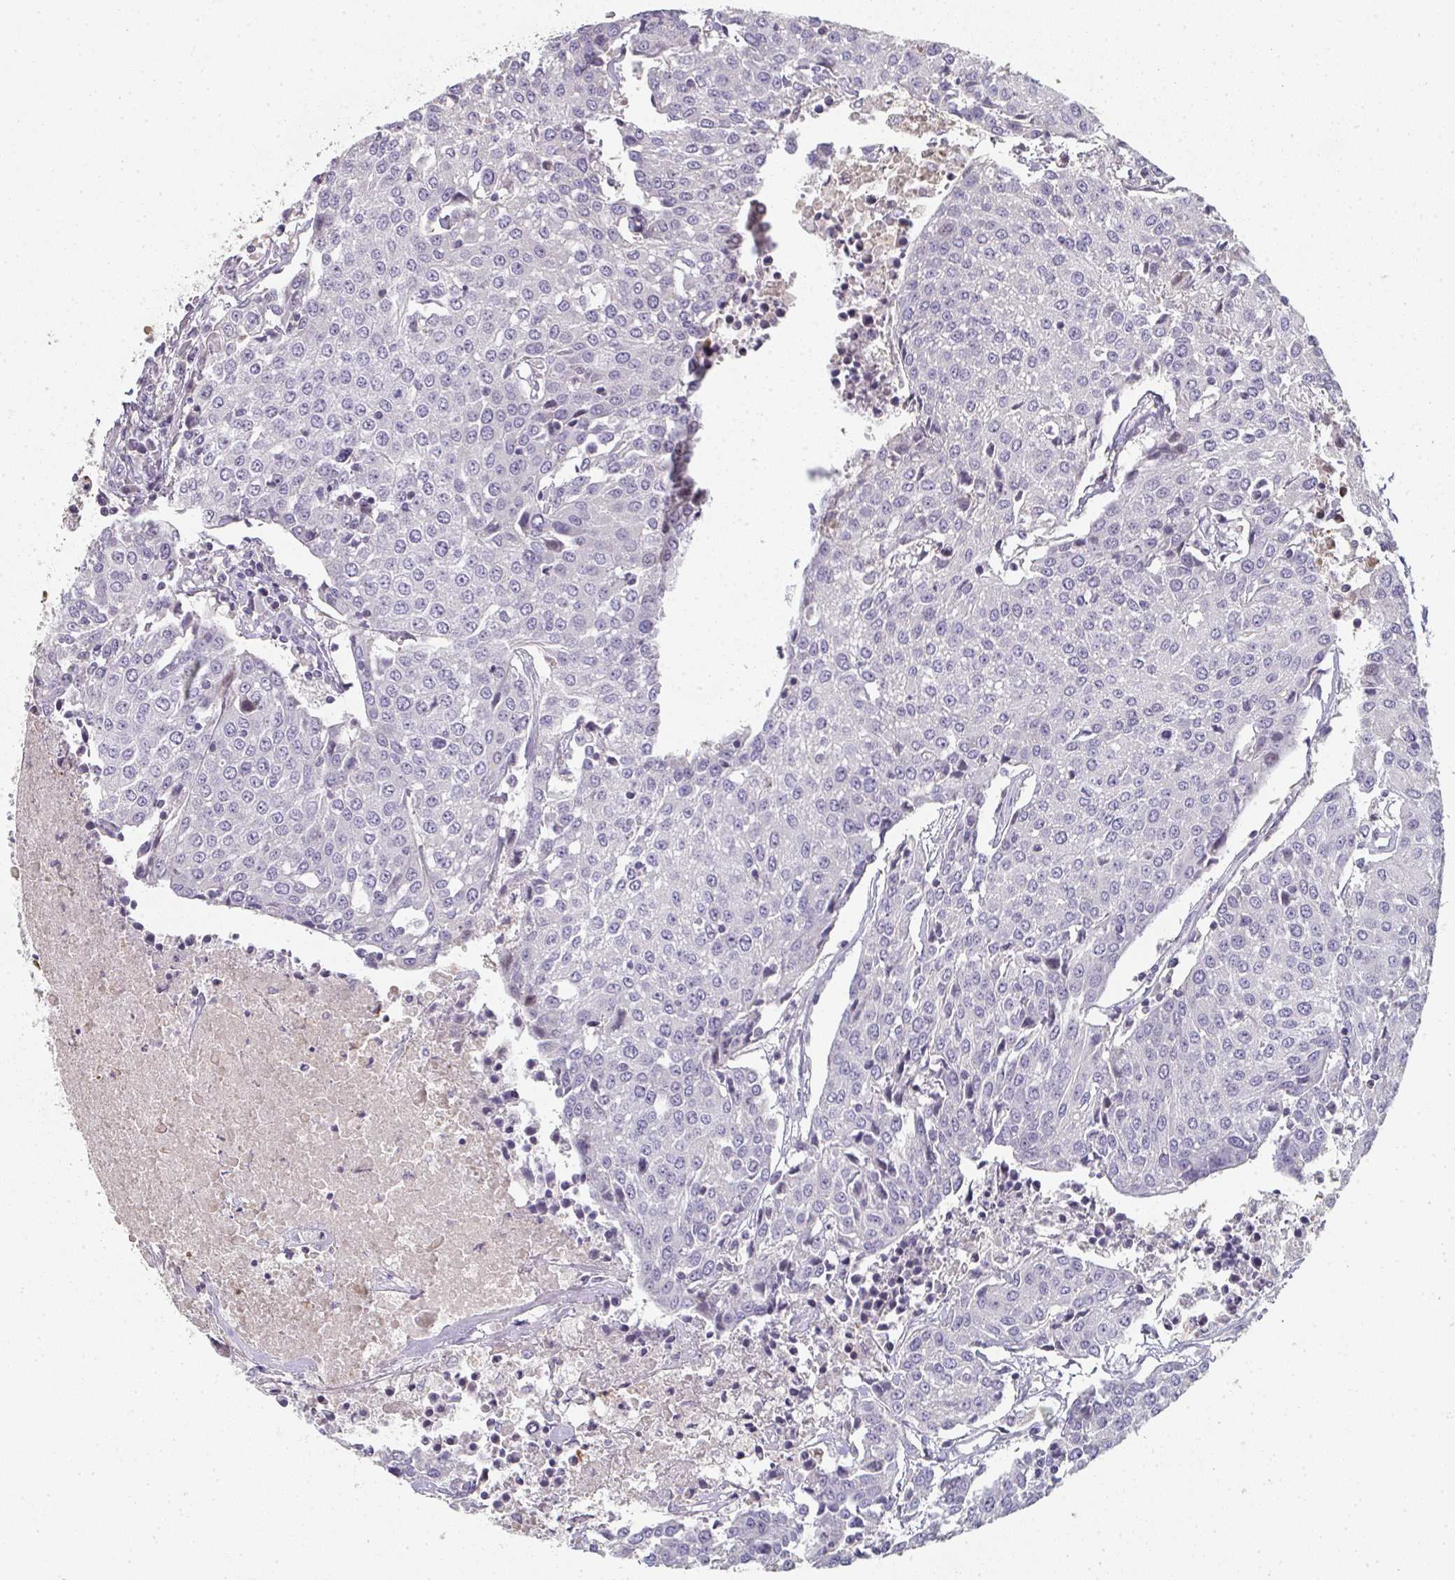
{"staining": {"intensity": "negative", "quantity": "none", "location": "none"}, "tissue": "urothelial cancer", "cell_type": "Tumor cells", "image_type": "cancer", "snomed": [{"axis": "morphology", "description": "Urothelial carcinoma, High grade"}, {"axis": "topography", "description": "Urinary bladder"}], "caption": "Immunohistochemical staining of human urothelial cancer exhibits no significant staining in tumor cells.", "gene": "A1CF", "patient": {"sex": "female", "age": 85}}